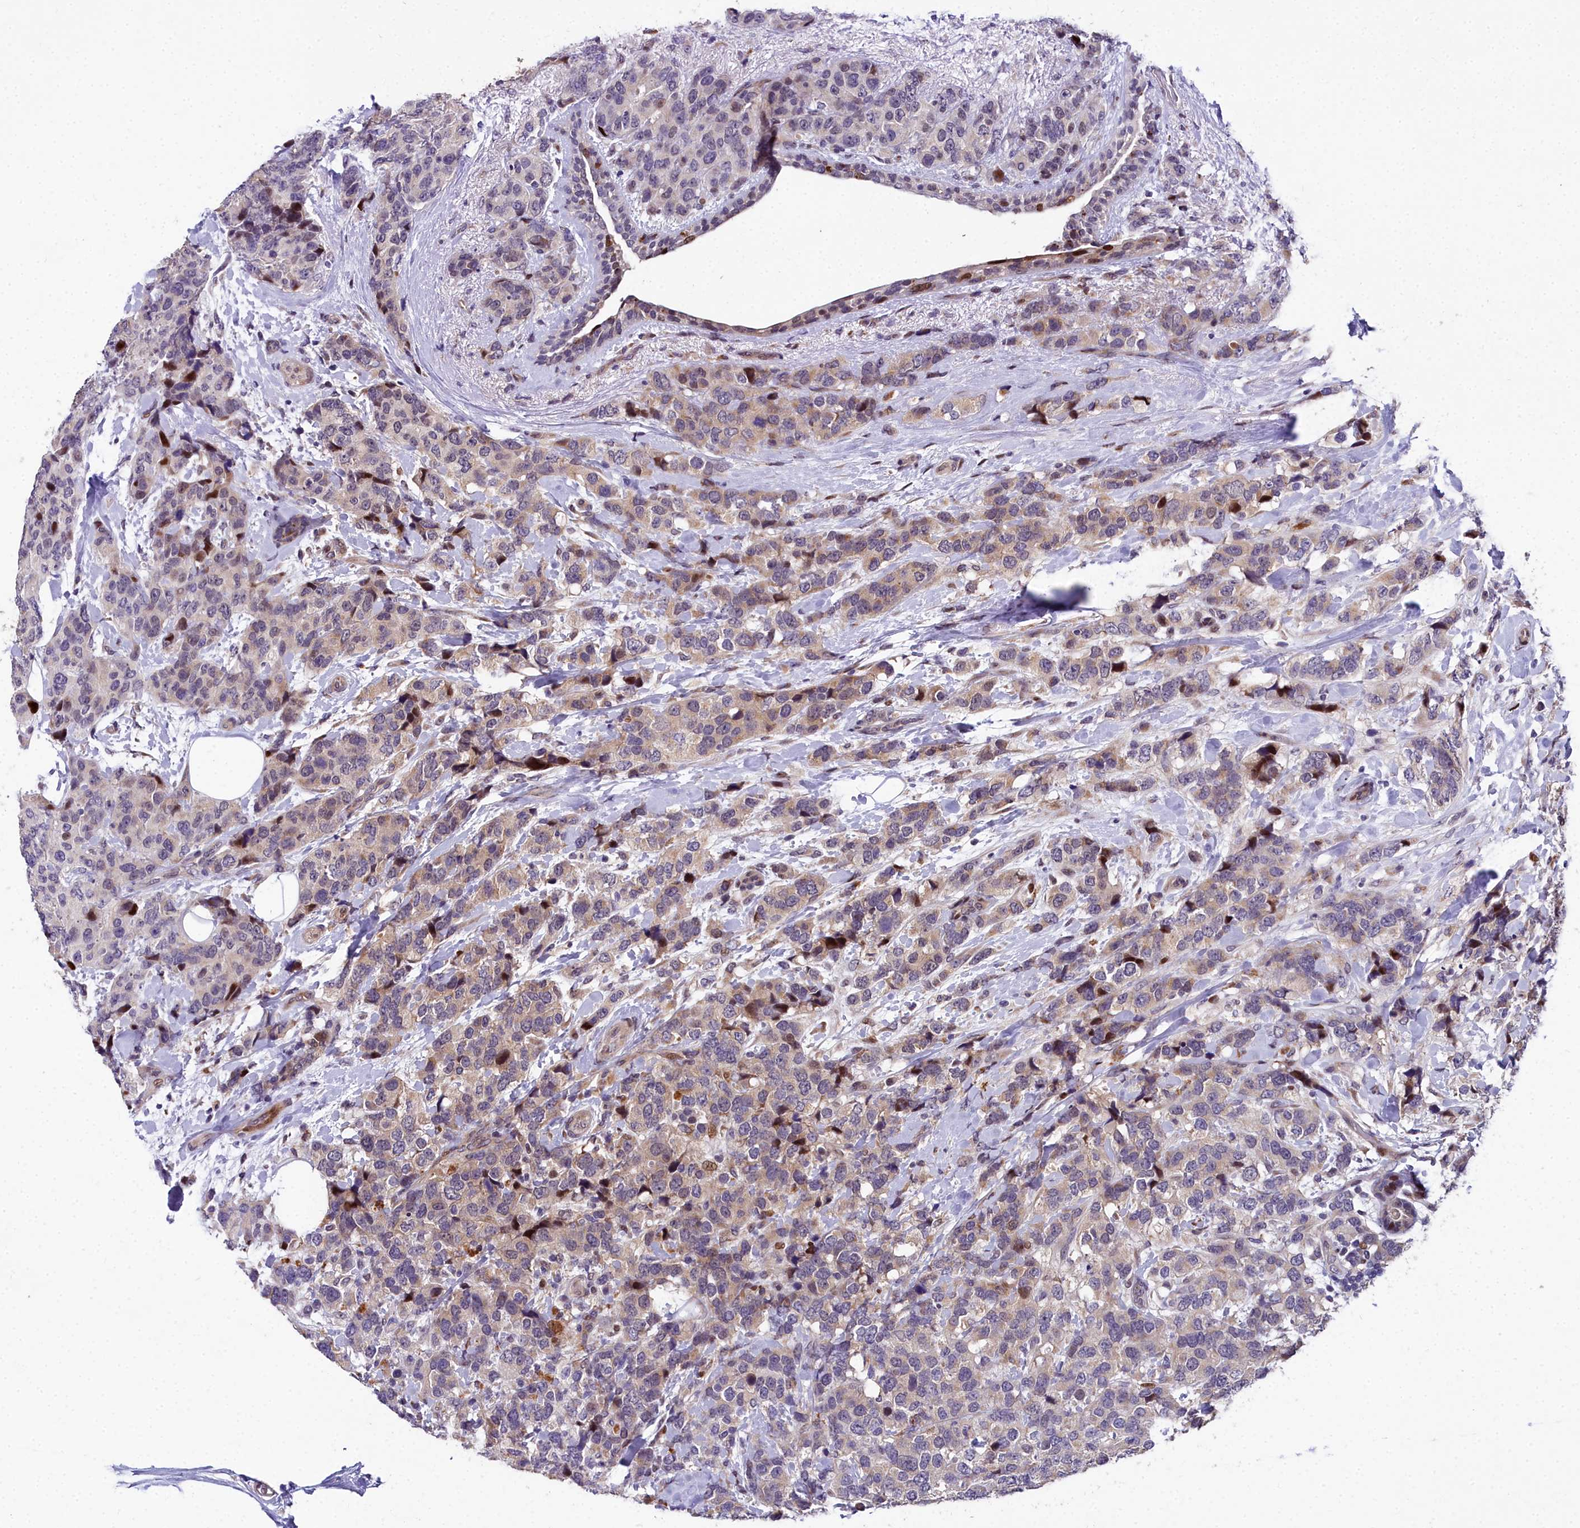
{"staining": {"intensity": "weak", "quantity": "25%-75%", "location": "cytoplasmic/membranous,nuclear"}, "tissue": "breast cancer", "cell_type": "Tumor cells", "image_type": "cancer", "snomed": [{"axis": "morphology", "description": "Lobular carcinoma"}, {"axis": "topography", "description": "Breast"}], "caption": "Breast lobular carcinoma stained with a brown dye shows weak cytoplasmic/membranous and nuclear positive expression in approximately 25%-75% of tumor cells.", "gene": "AP1M1", "patient": {"sex": "female", "age": 59}}